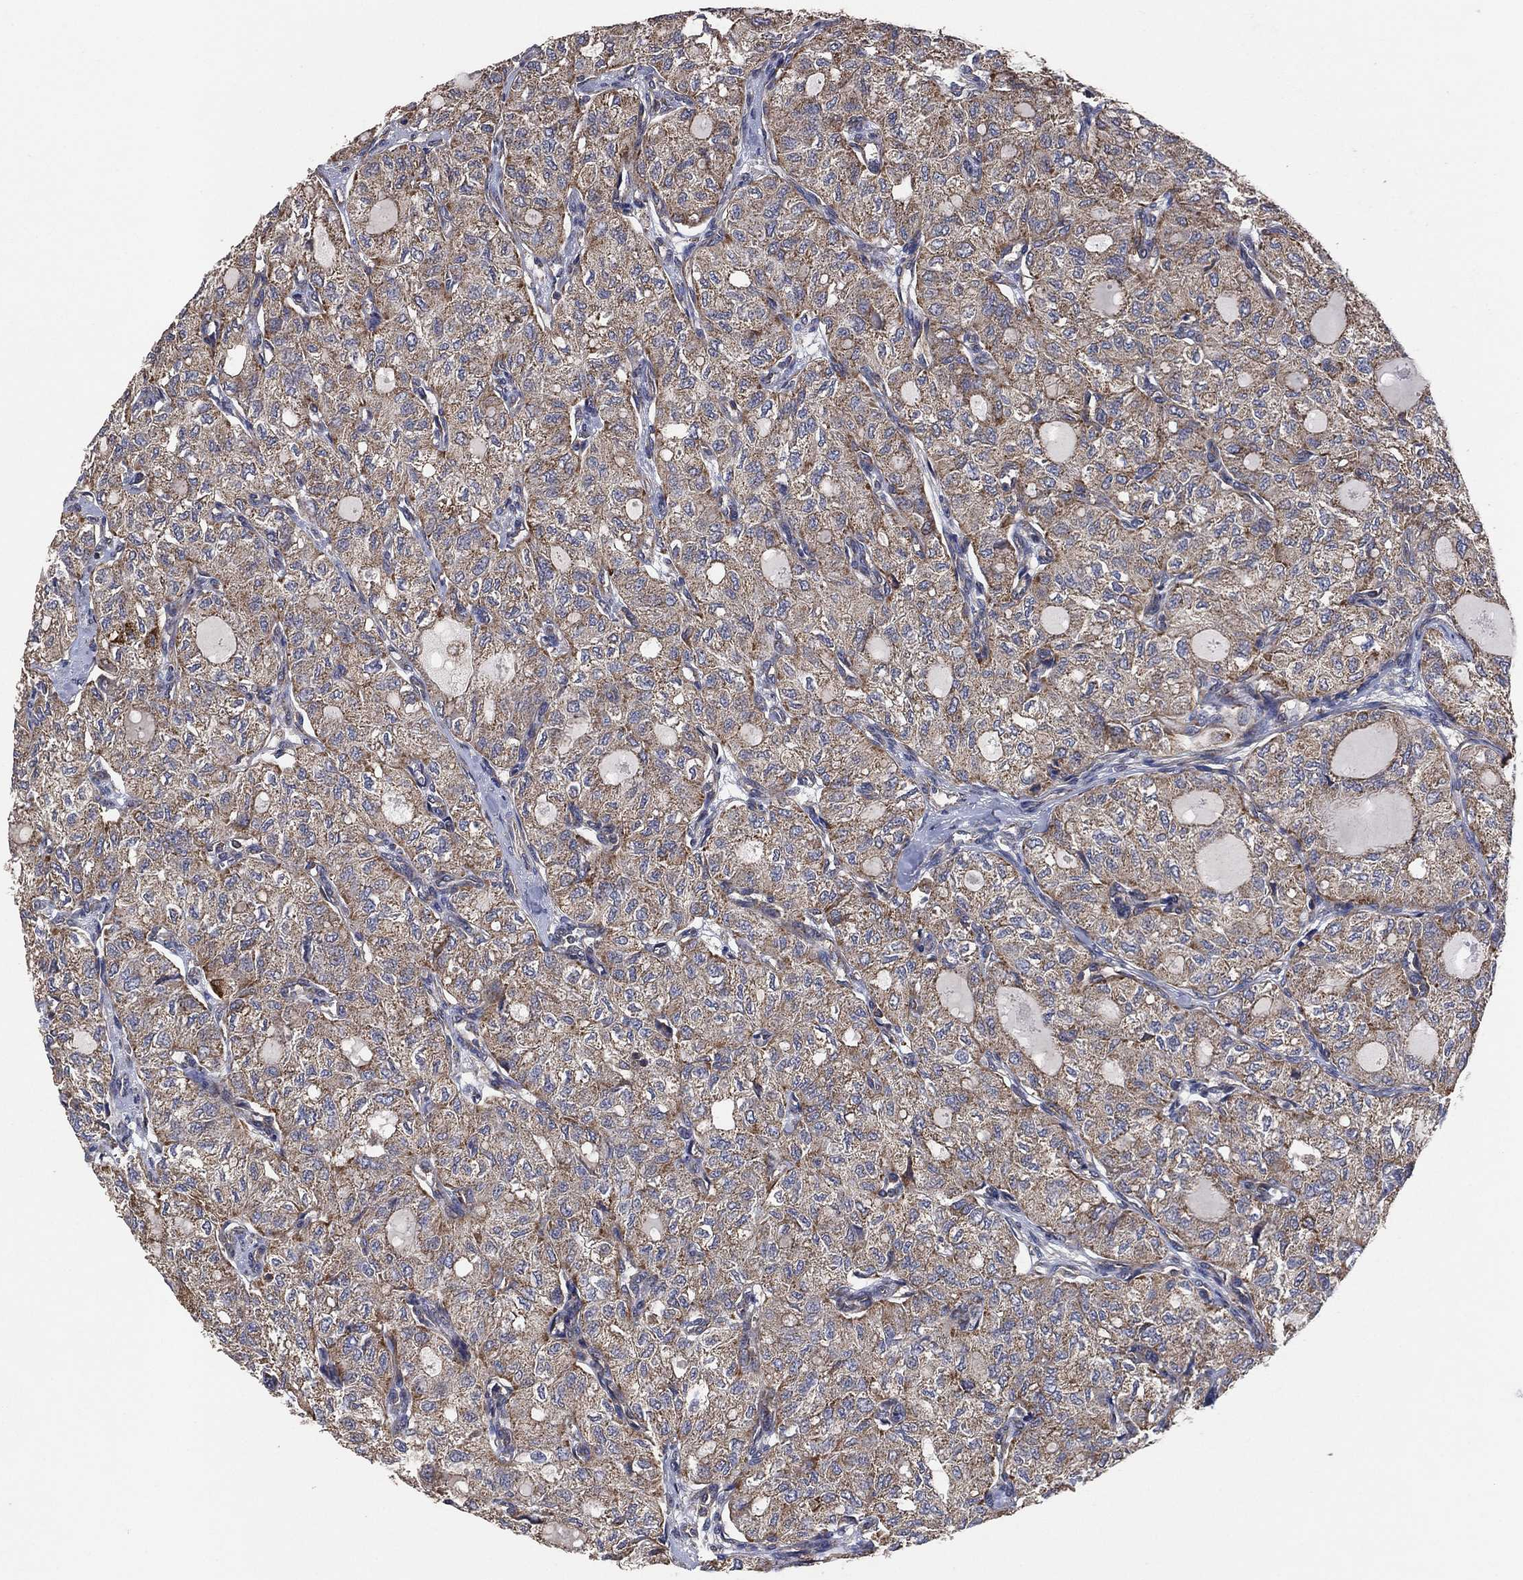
{"staining": {"intensity": "weak", "quantity": "25%-75%", "location": "cytoplasmic/membranous"}, "tissue": "thyroid cancer", "cell_type": "Tumor cells", "image_type": "cancer", "snomed": [{"axis": "morphology", "description": "Follicular adenoma carcinoma, NOS"}, {"axis": "topography", "description": "Thyroid gland"}], "caption": "This is a photomicrograph of immunohistochemistry (IHC) staining of thyroid follicular adenoma carcinoma, which shows weak staining in the cytoplasmic/membranous of tumor cells.", "gene": "LIMD1", "patient": {"sex": "male", "age": 75}}